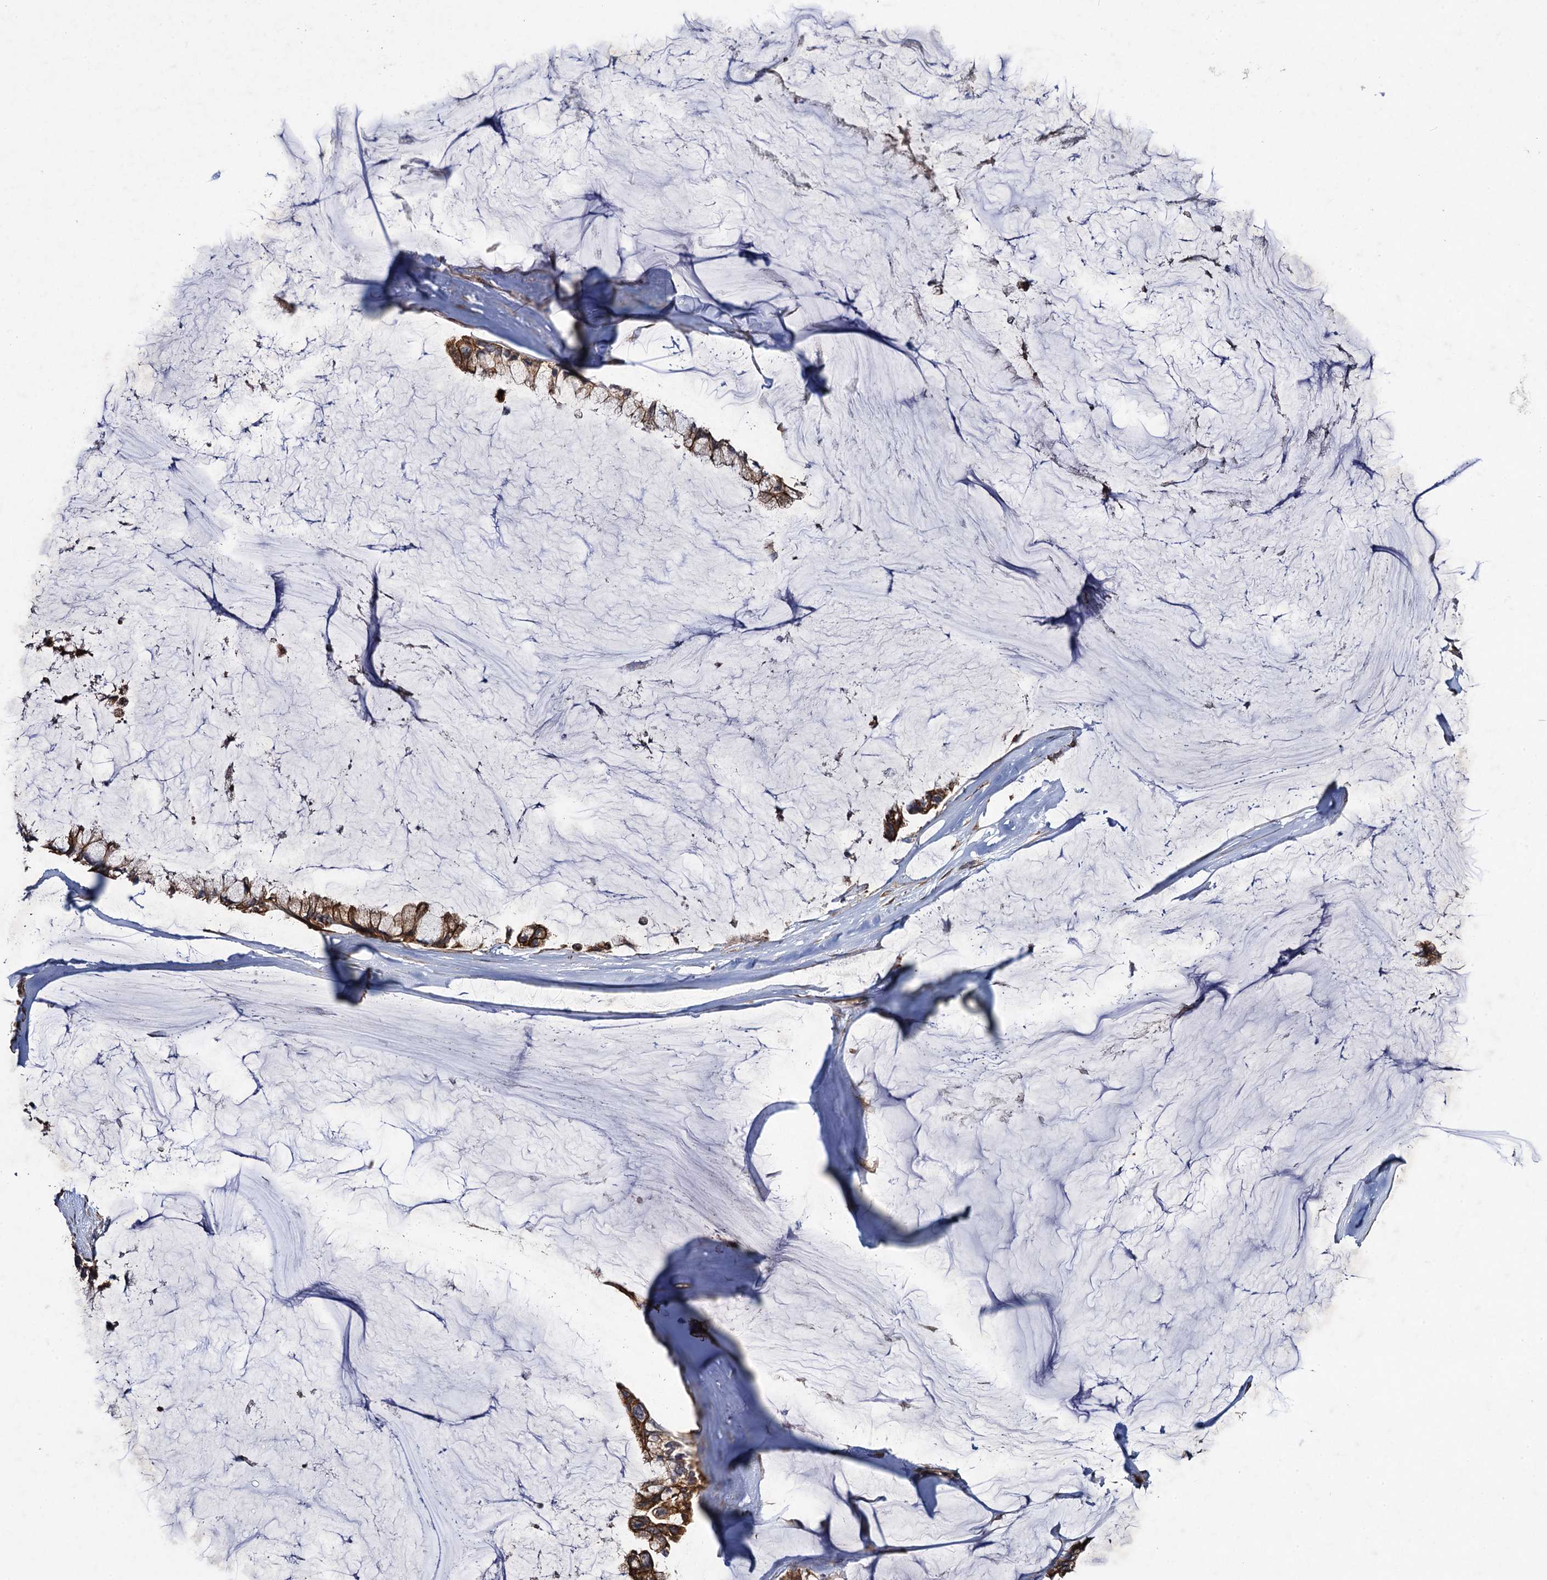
{"staining": {"intensity": "moderate", "quantity": ">75%", "location": "cytoplasmic/membranous"}, "tissue": "ovarian cancer", "cell_type": "Tumor cells", "image_type": "cancer", "snomed": [{"axis": "morphology", "description": "Cystadenocarcinoma, mucinous, NOS"}, {"axis": "topography", "description": "Ovary"}], "caption": "This image reveals immunohistochemistry (IHC) staining of human ovarian mucinous cystadenocarcinoma, with medium moderate cytoplasmic/membranous positivity in approximately >75% of tumor cells.", "gene": "HAUS1", "patient": {"sex": "female", "age": 39}}